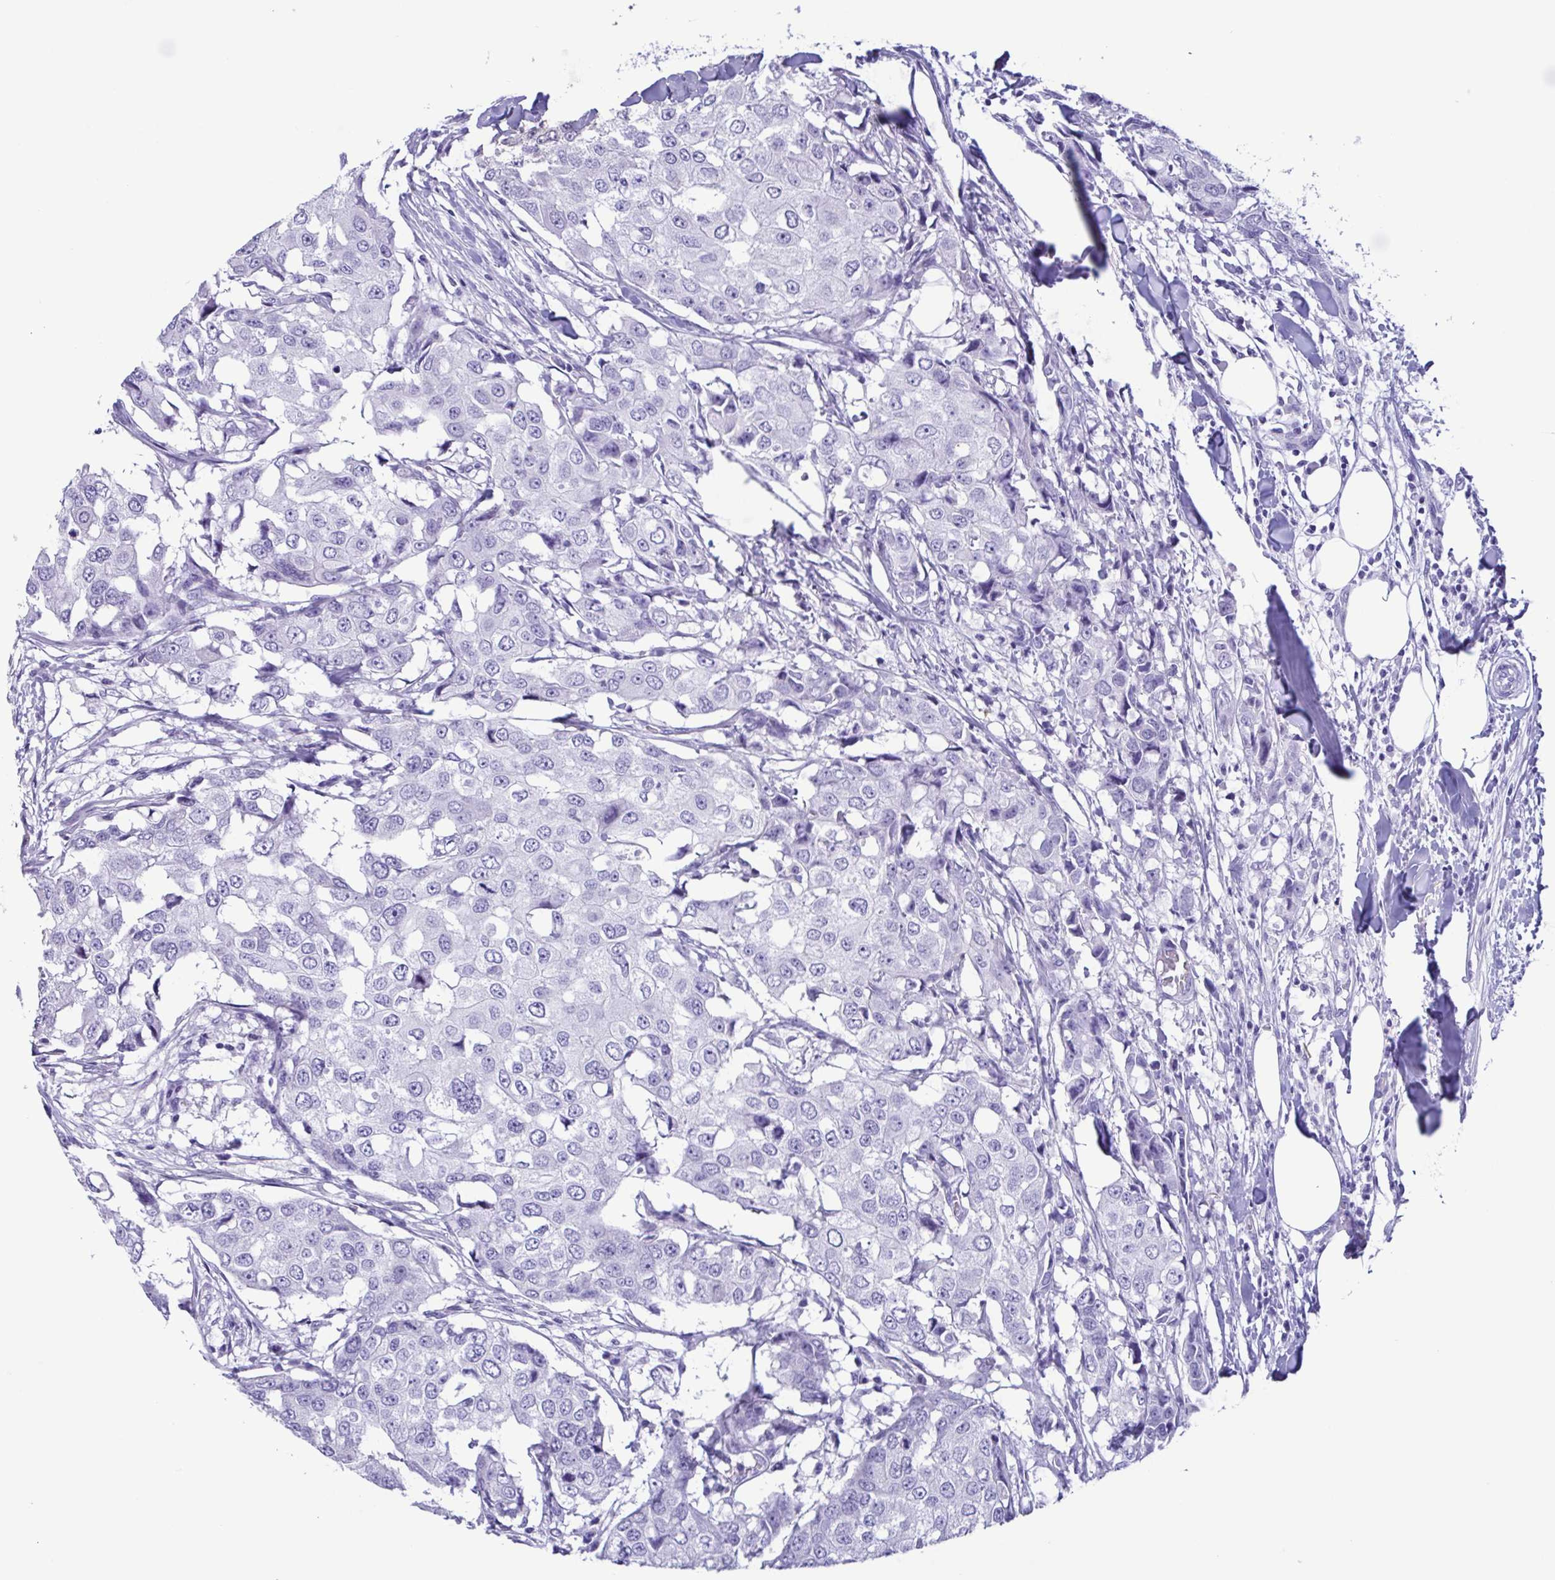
{"staining": {"intensity": "negative", "quantity": "none", "location": "none"}, "tissue": "breast cancer", "cell_type": "Tumor cells", "image_type": "cancer", "snomed": [{"axis": "morphology", "description": "Duct carcinoma"}, {"axis": "topography", "description": "Breast"}], "caption": "Micrograph shows no protein staining in tumor cells of breast cancer (intraductal carcinoma) tissue.", "gene": "TSPY2", "patient": {"sex": "female", "age": 27}}